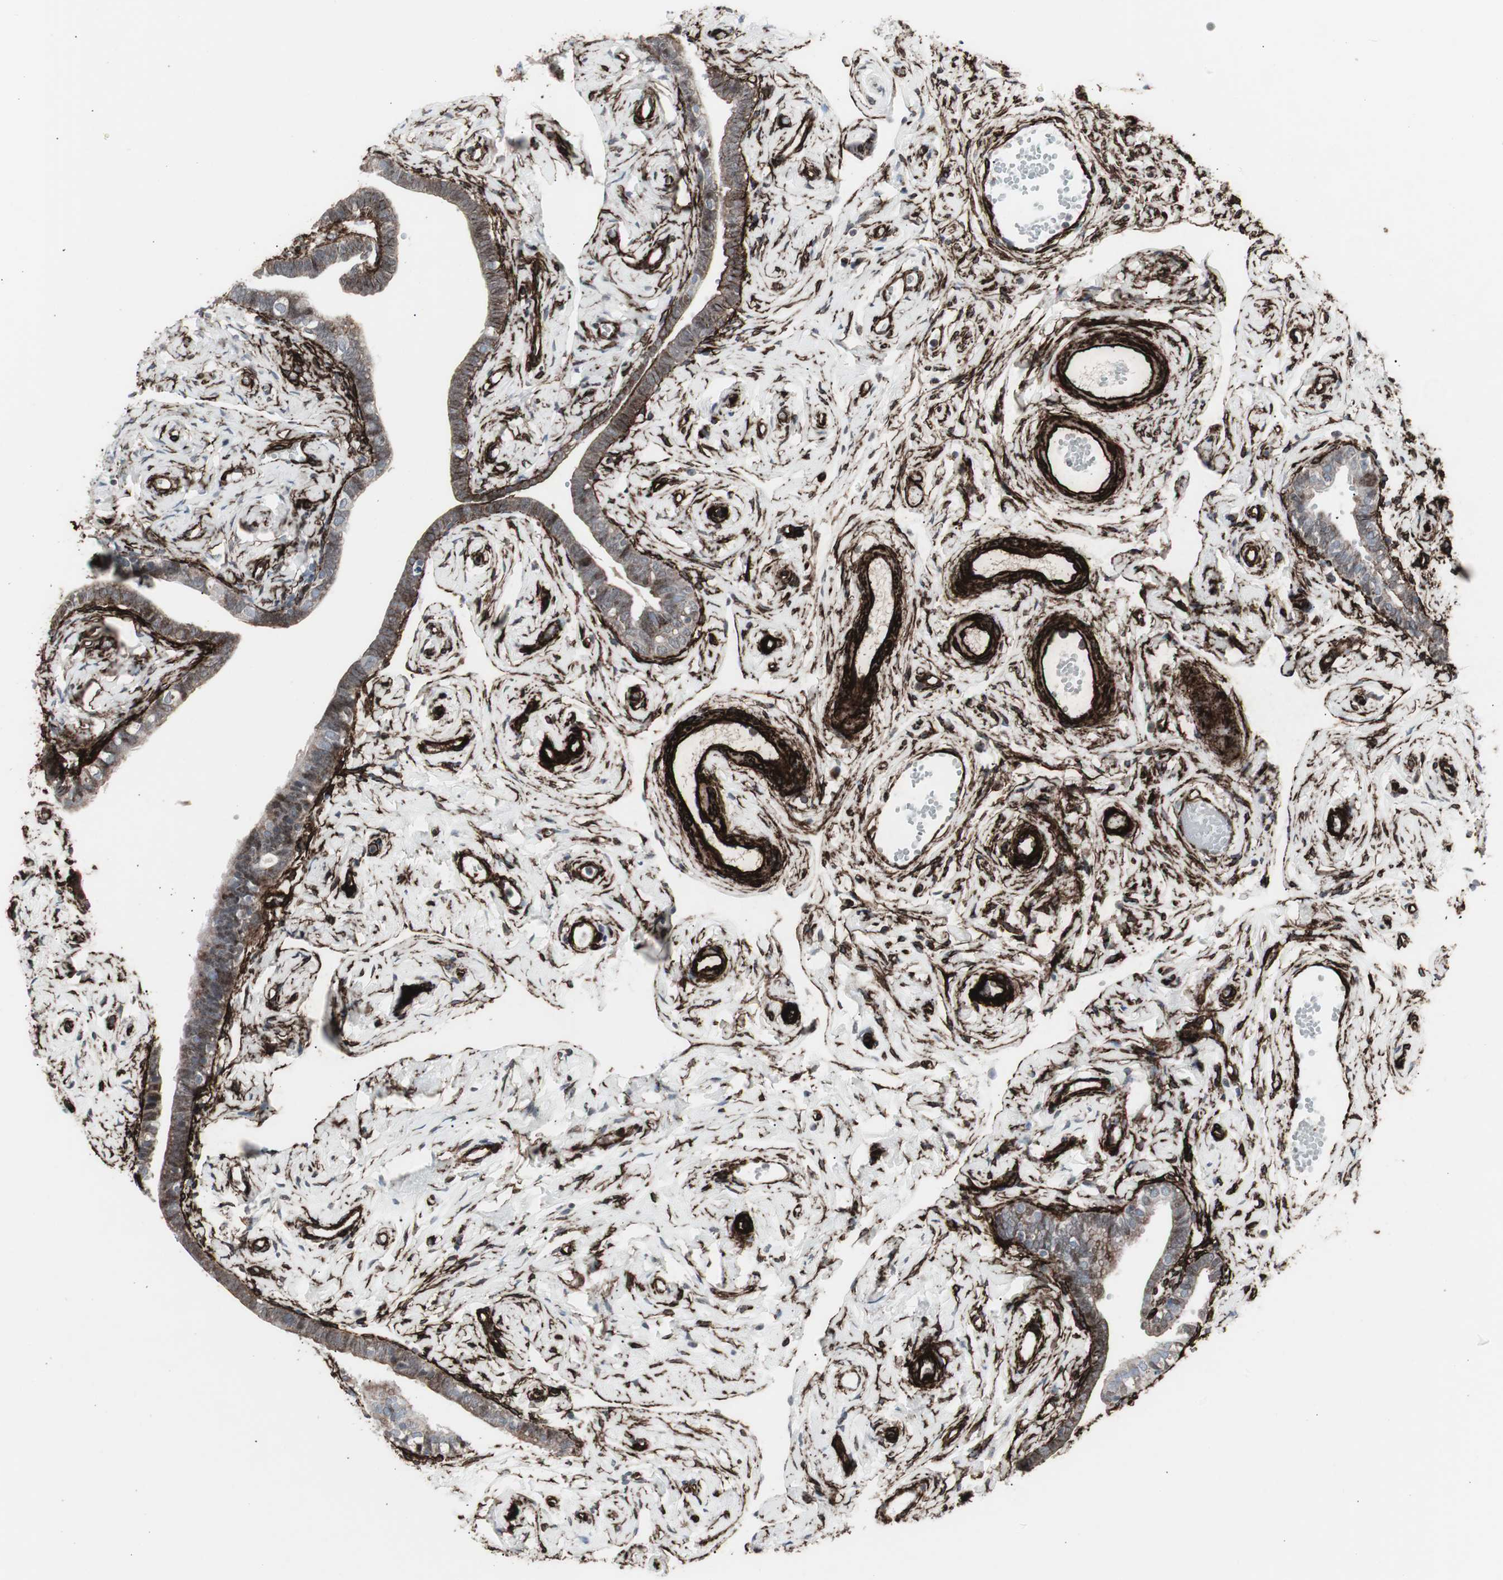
{"staining": {"intensity": "moderate", "quantity": "25%-75%", "location": "cytoplasmic/membranous"}, "tissue": "fallopian tube", "cell_type": "Glandular cells", "image_type": "normal", "snomed": [{"axis": "morphology", "description": "Normal tissue, NOS"}, {"axis": "topography", "description": "Fallopian tube"}], "caption": "Benign fallopian tube was stained to show a protein in brown. There is medium levels of moderate cytoplasmic/membranous expression in about 25%-75% of glandular cells.", "gene": "PDGFA", "patient": {"sex": "female", "age": 71}}